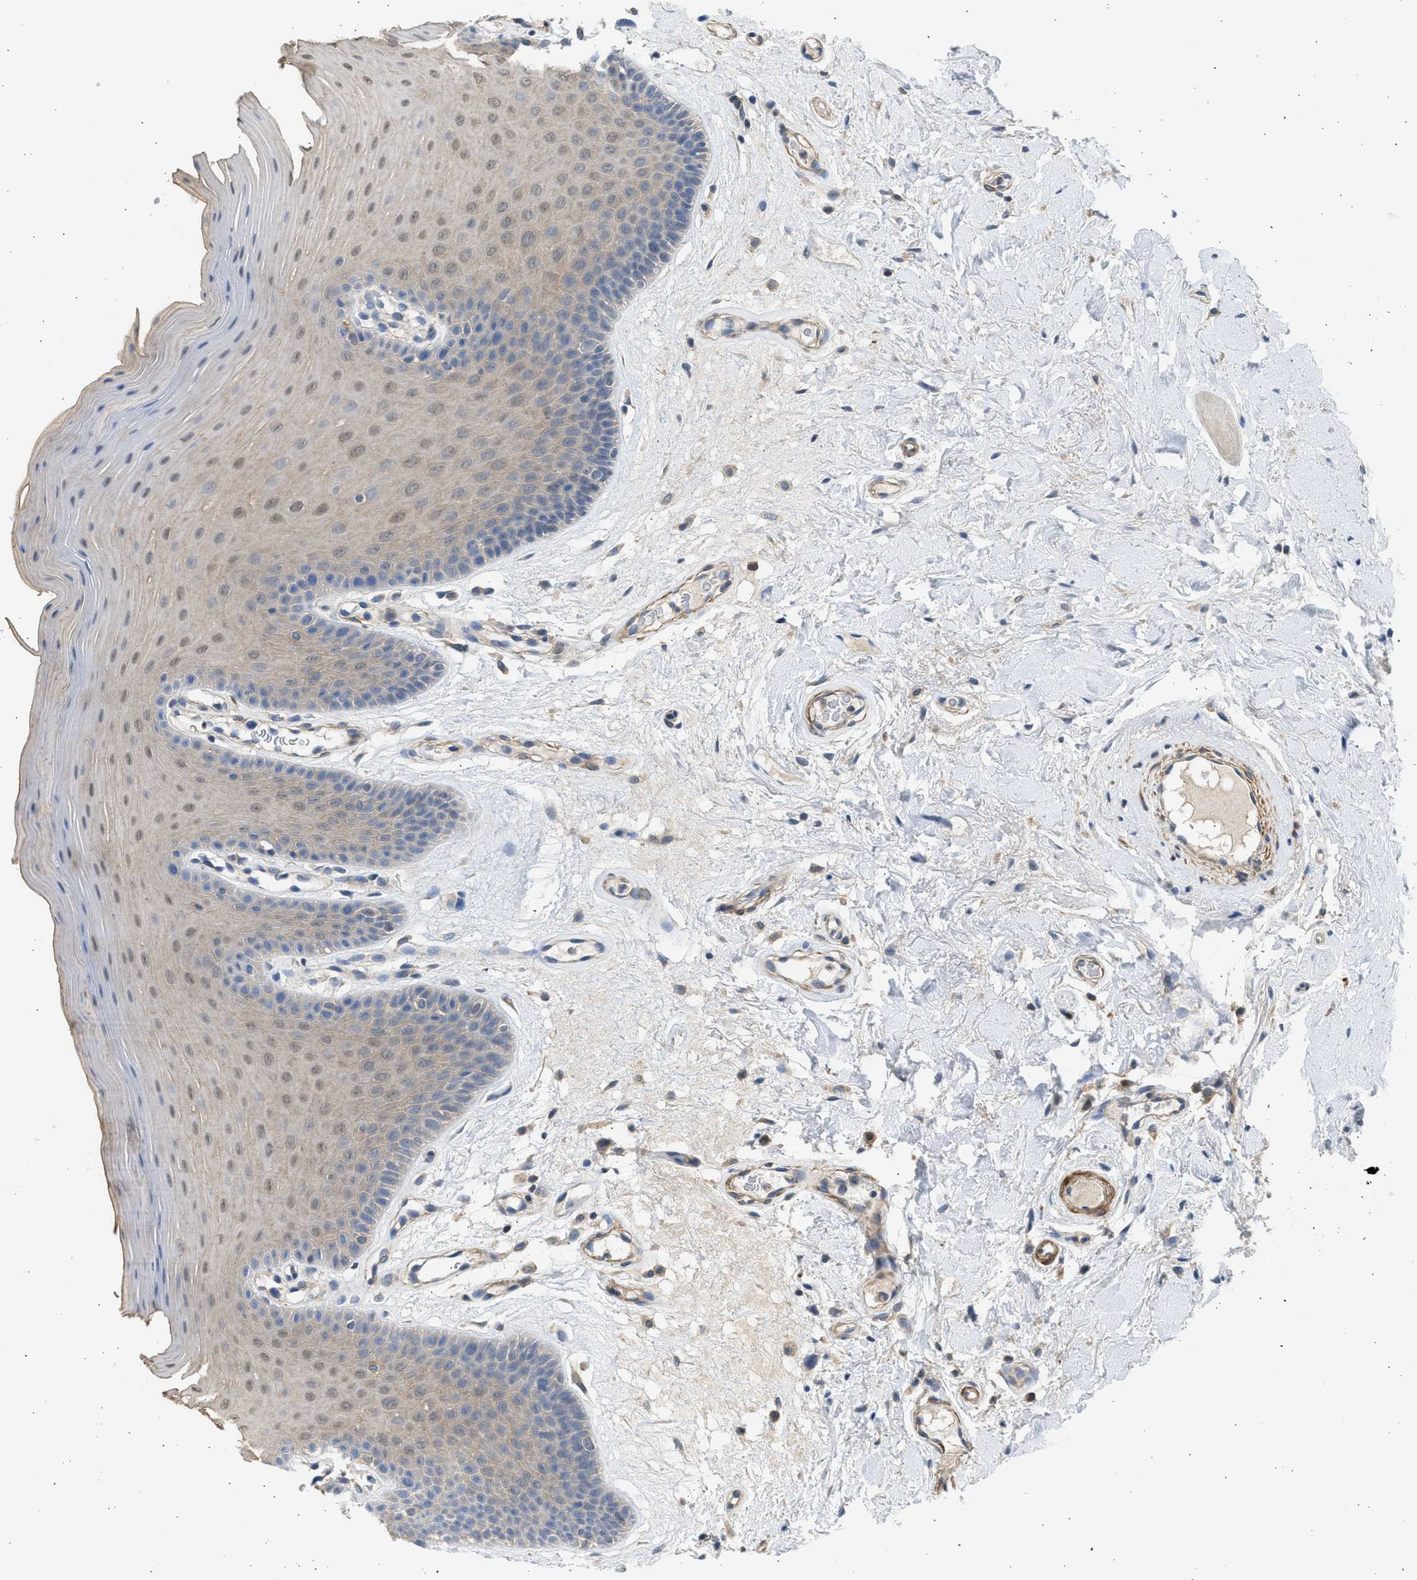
{"staining": {"intensity": "weak", "quantity": "25%-75%", "location": "cytoplasmic/membranous,nuclear"}, "tissue": "oral mucosa", "cell_type": "Squamous epithelial cells", "image_type": "normal", "snomed": [{"axis": "morphology", "description": "Normal tissue, NOS"}, {"axis": "morphology", "description": "Squamous cell carcinoma, NOS"}, {"axis": "topography", "description": "Skeletal muscle"}, {"axis": "topography", "description": "Adipose tissue"}, {"axis": "topography", "description": "Vascular tissue"}, {"axis": "topography", "description": "Oral tissue"}, {"axis": "topography", "description": "Peripheral nerve tissue"}, {"axis": "topography", "description": "Head-Neck"}], "caption": "Protein expression analysis of normal oral mucosa displays weak cytoplasmic/membranous,nuclear staining in about 25%-75% of squamous epithelial cells. (brown staining indicates protein expression, while blue staining denotes nuclei).", "gene": "PCNX3", "patient": {"sex": "male", "age": 71}}